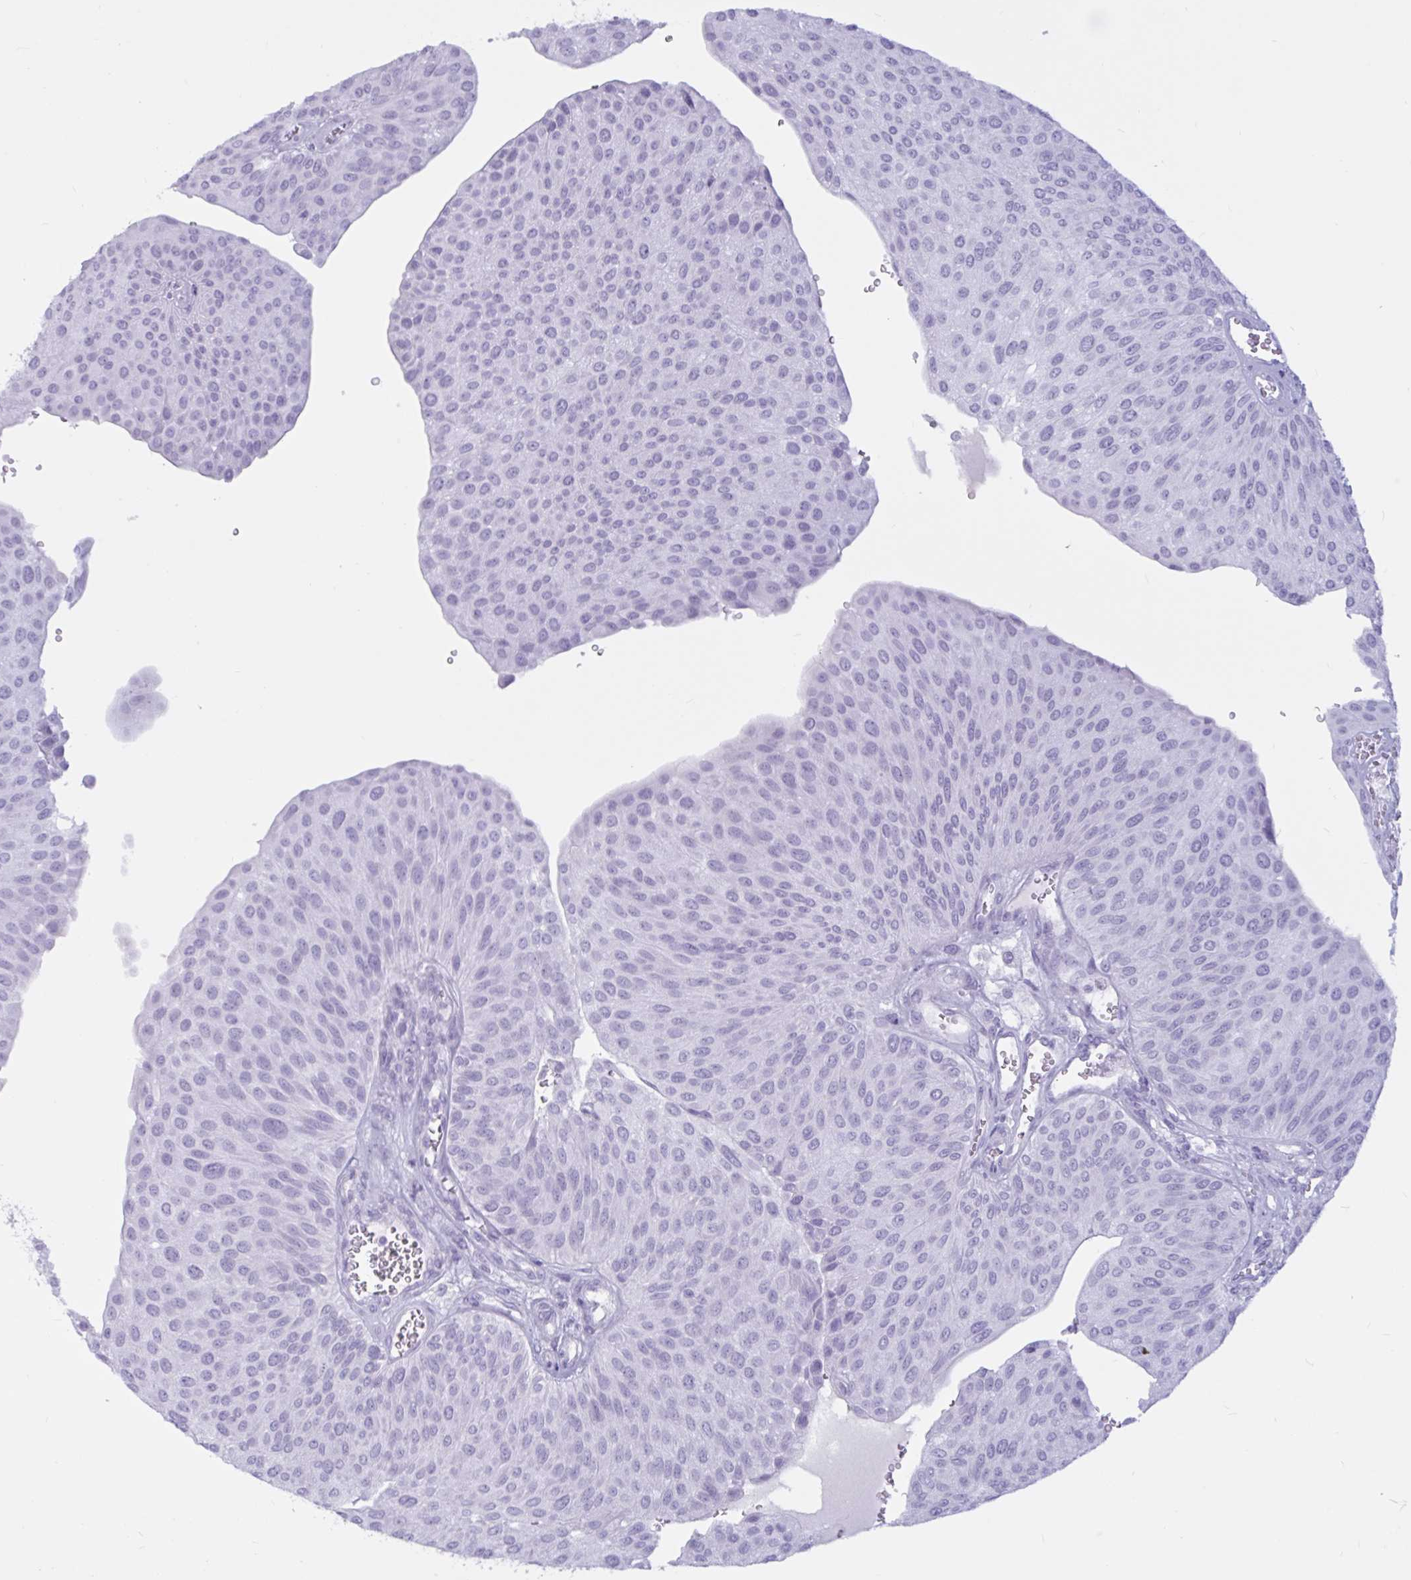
{"staining": {"intensity": "negative", "quantity": "none", "location": "none"}, "tissue": "urothelial cancer", "cell_type": "Tumor cells", "image_type": "cancer", "snomed": [{"axis": "morphology", "description": "Urothelial carcinoma, NOS"}, {"axis": "topography", "description": "Urinary bladder"}], "caption": "An image of transitional cell carcinoma stained for a protein shows no brown staining in tumor cells.", "gene": "BBS10", "patient": {"sex": "male", "age": 67}}